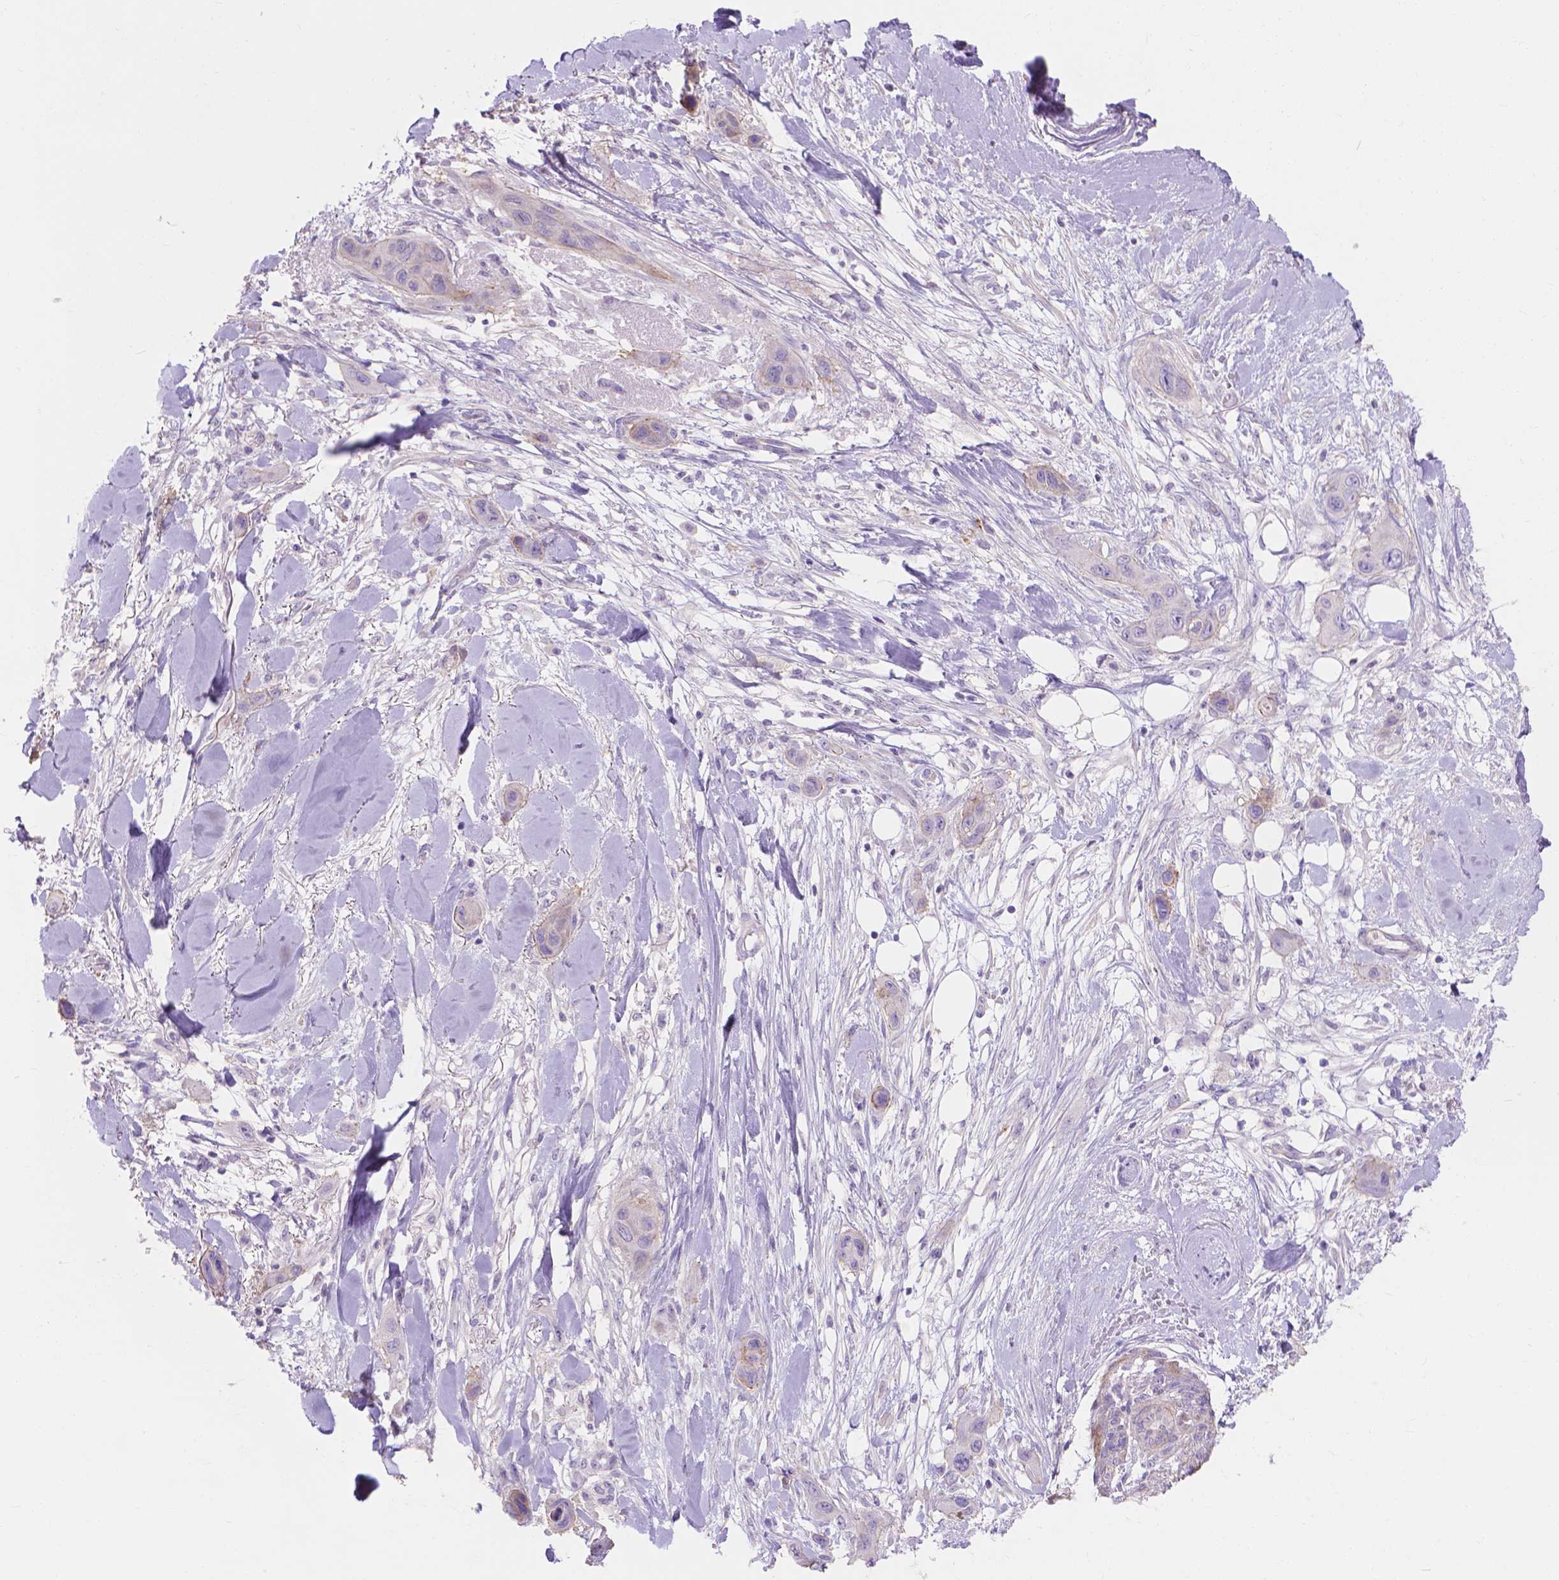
{"staining": {"intensity": "weak", "quantity": "<25%", "location": "cytoplasmic/membranous"}, "tissue": "skin cancer", "cell_type": "Tumor cells", "image_type": "cancer", "snomed": [{"axis": "morphology", "description": "Squamous cell carcinoma, NOS"}, {"axis": "topography", "description": "Skin"}], "caption": "An IHC micrograph of skin cancer (squamous cell carcinoma) is shown. There is no staining in tumor cells of skin cancer (squamous cell carcinoma). The staining was performed using DAB to visualize the protein expression in brown, while the nuclei were stained in blue with hematoxylin (Magnification: 20x).", "gene": "MBLAC1", "patient": {"sex": "male", "age": 79}}